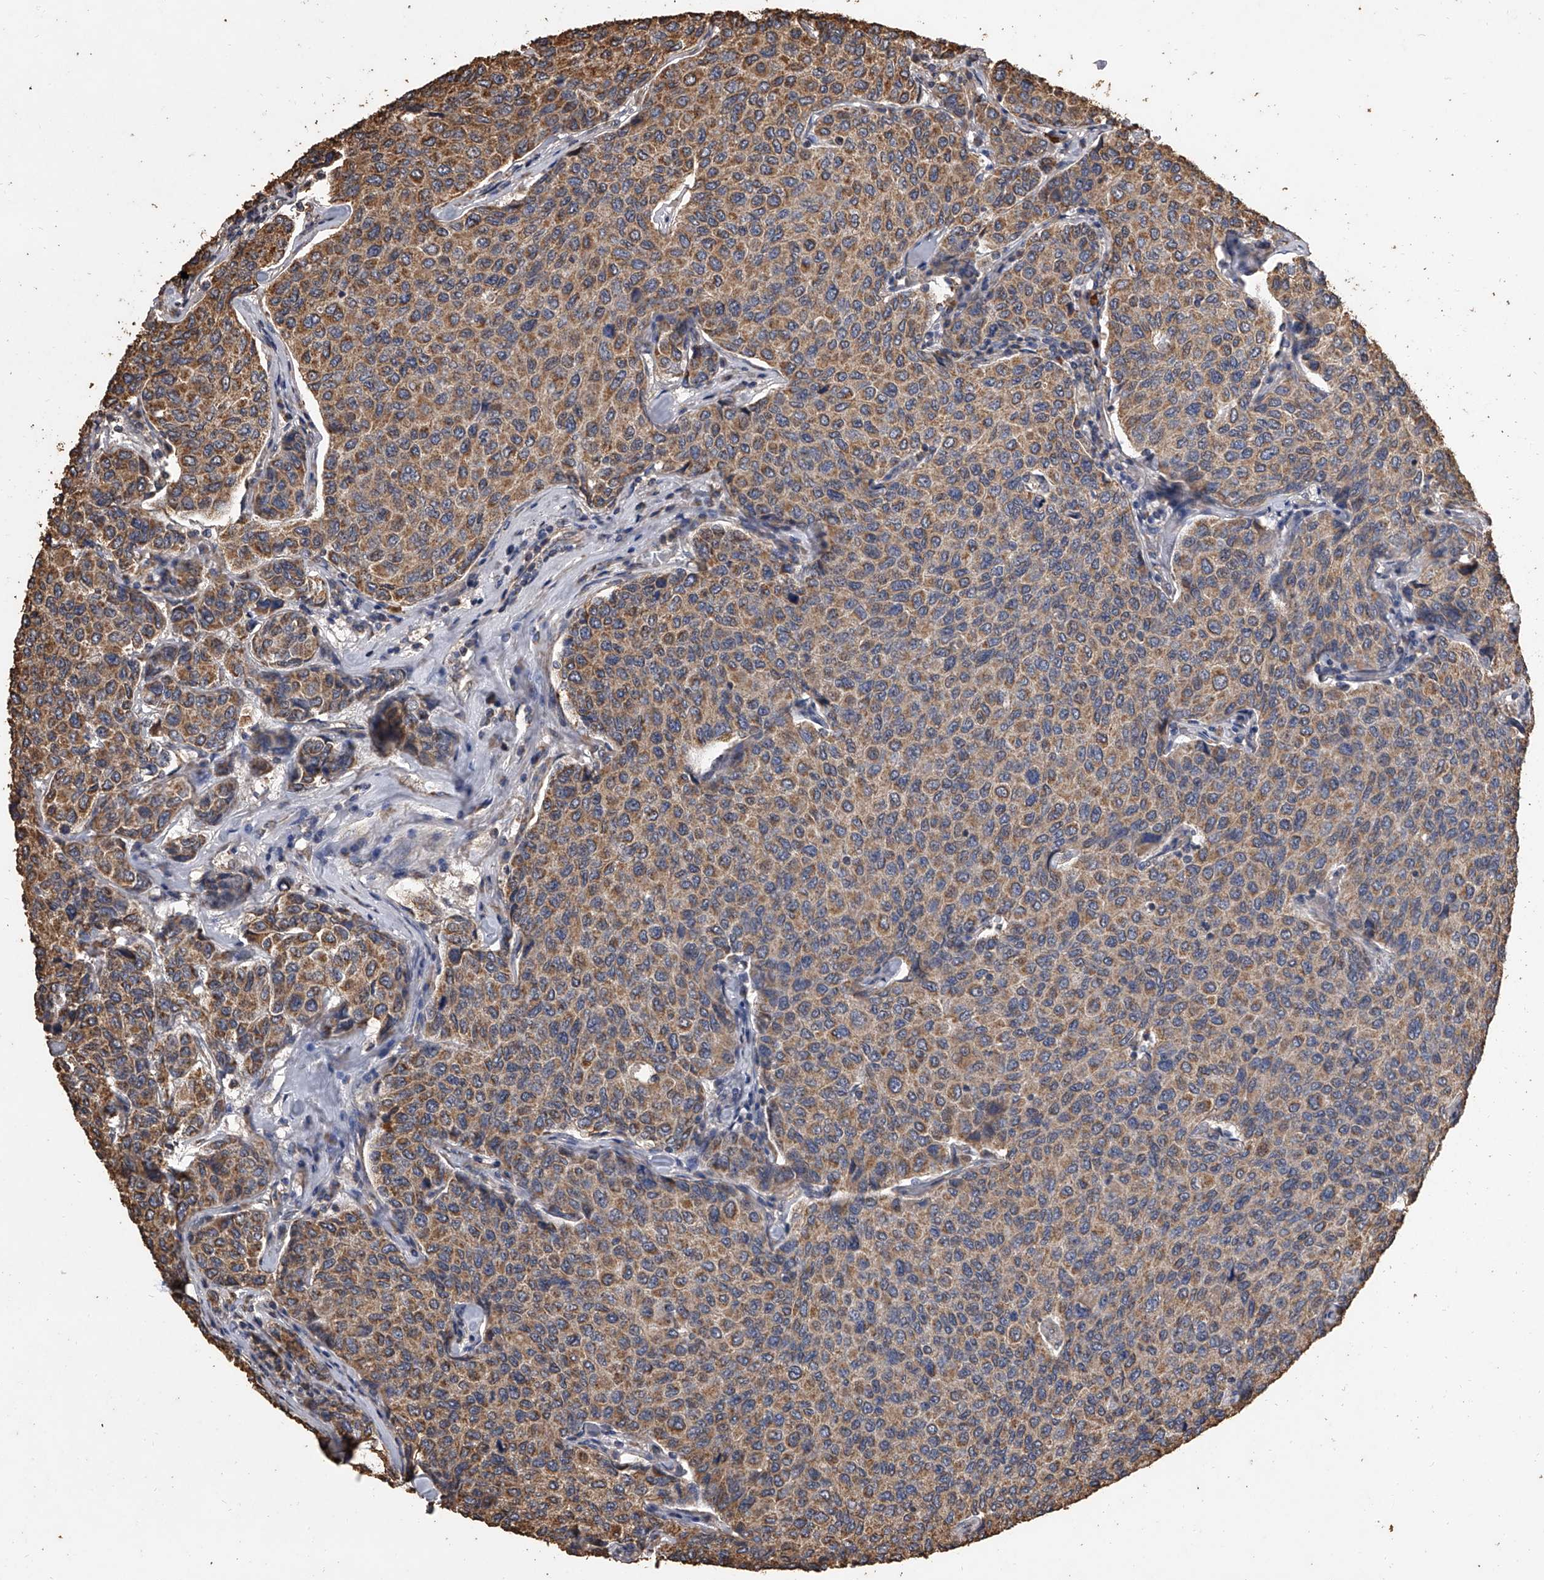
{"staining": {"intensity": "moderate", "quantity": ">75%", "location": "cytoplasmic/membranous"}, "tissue": "breast cancer", "cell_type": "Tumor cells", "image_type": "cancer", "snomed": [{"axis": "morphology", "description": "Duct carcinoma"}, {"axis": "topography", "description": "Breast"}], "caption": "The photomicrograph reveals immunohistochemical staining of intraductal carcinoma (breast). There is moderate cytoplasmic/membranous staining is appreciated in approximately >75% of tumor cells.", "gene": "MRPL28", "patient": {"sex": "female", "age": 55}}